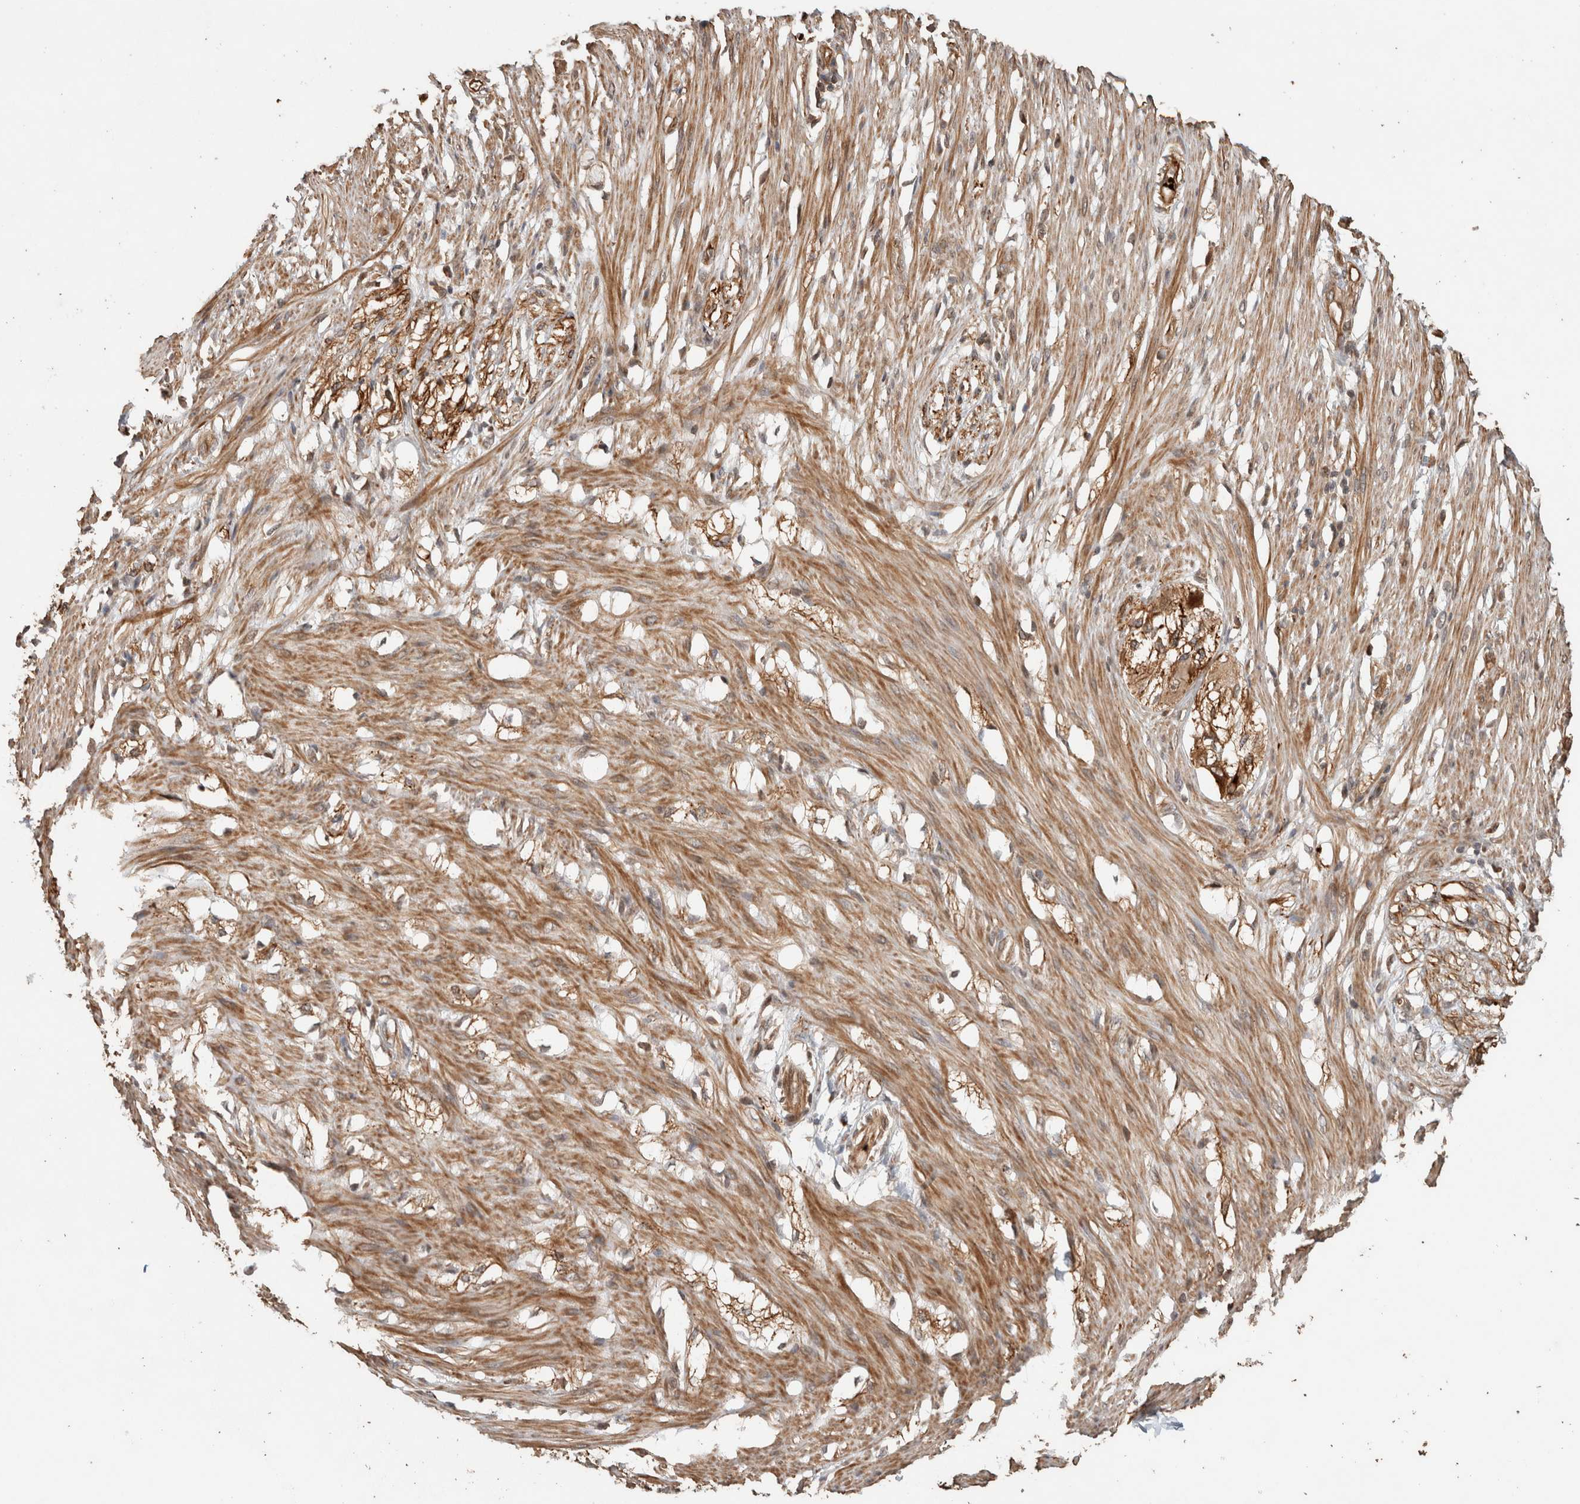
{"staining": {"intensity": "moderate", "quantity": ">75%", "location": "cytoplasmic/membranous"}, "tissue": "smooth muscle", "cell_type": "Smooth muscle cells", "image_type": "normal", "snomed": [{"axis": "morphology", "description": "Normal tissue, NOS"}, {"axis": "morphology", "description": "Adenocarcinoma, NOS"}, {"axis": "topography", "description": "Smooth muscle"}, {"axis": "topography", "description": "Colon"}], "caption": "The immunohistochemical stain highlights moderate cytoplasmic/membranous expression in smooth muscle cells of normal smooth muscle. The staining is performed using DAB brown chromogen to label protein expression. The nuclei are counter-stained blue using hematoxylin.", "gene": "OTUD6B", "patient": {"sex": "male", "age": 14}}